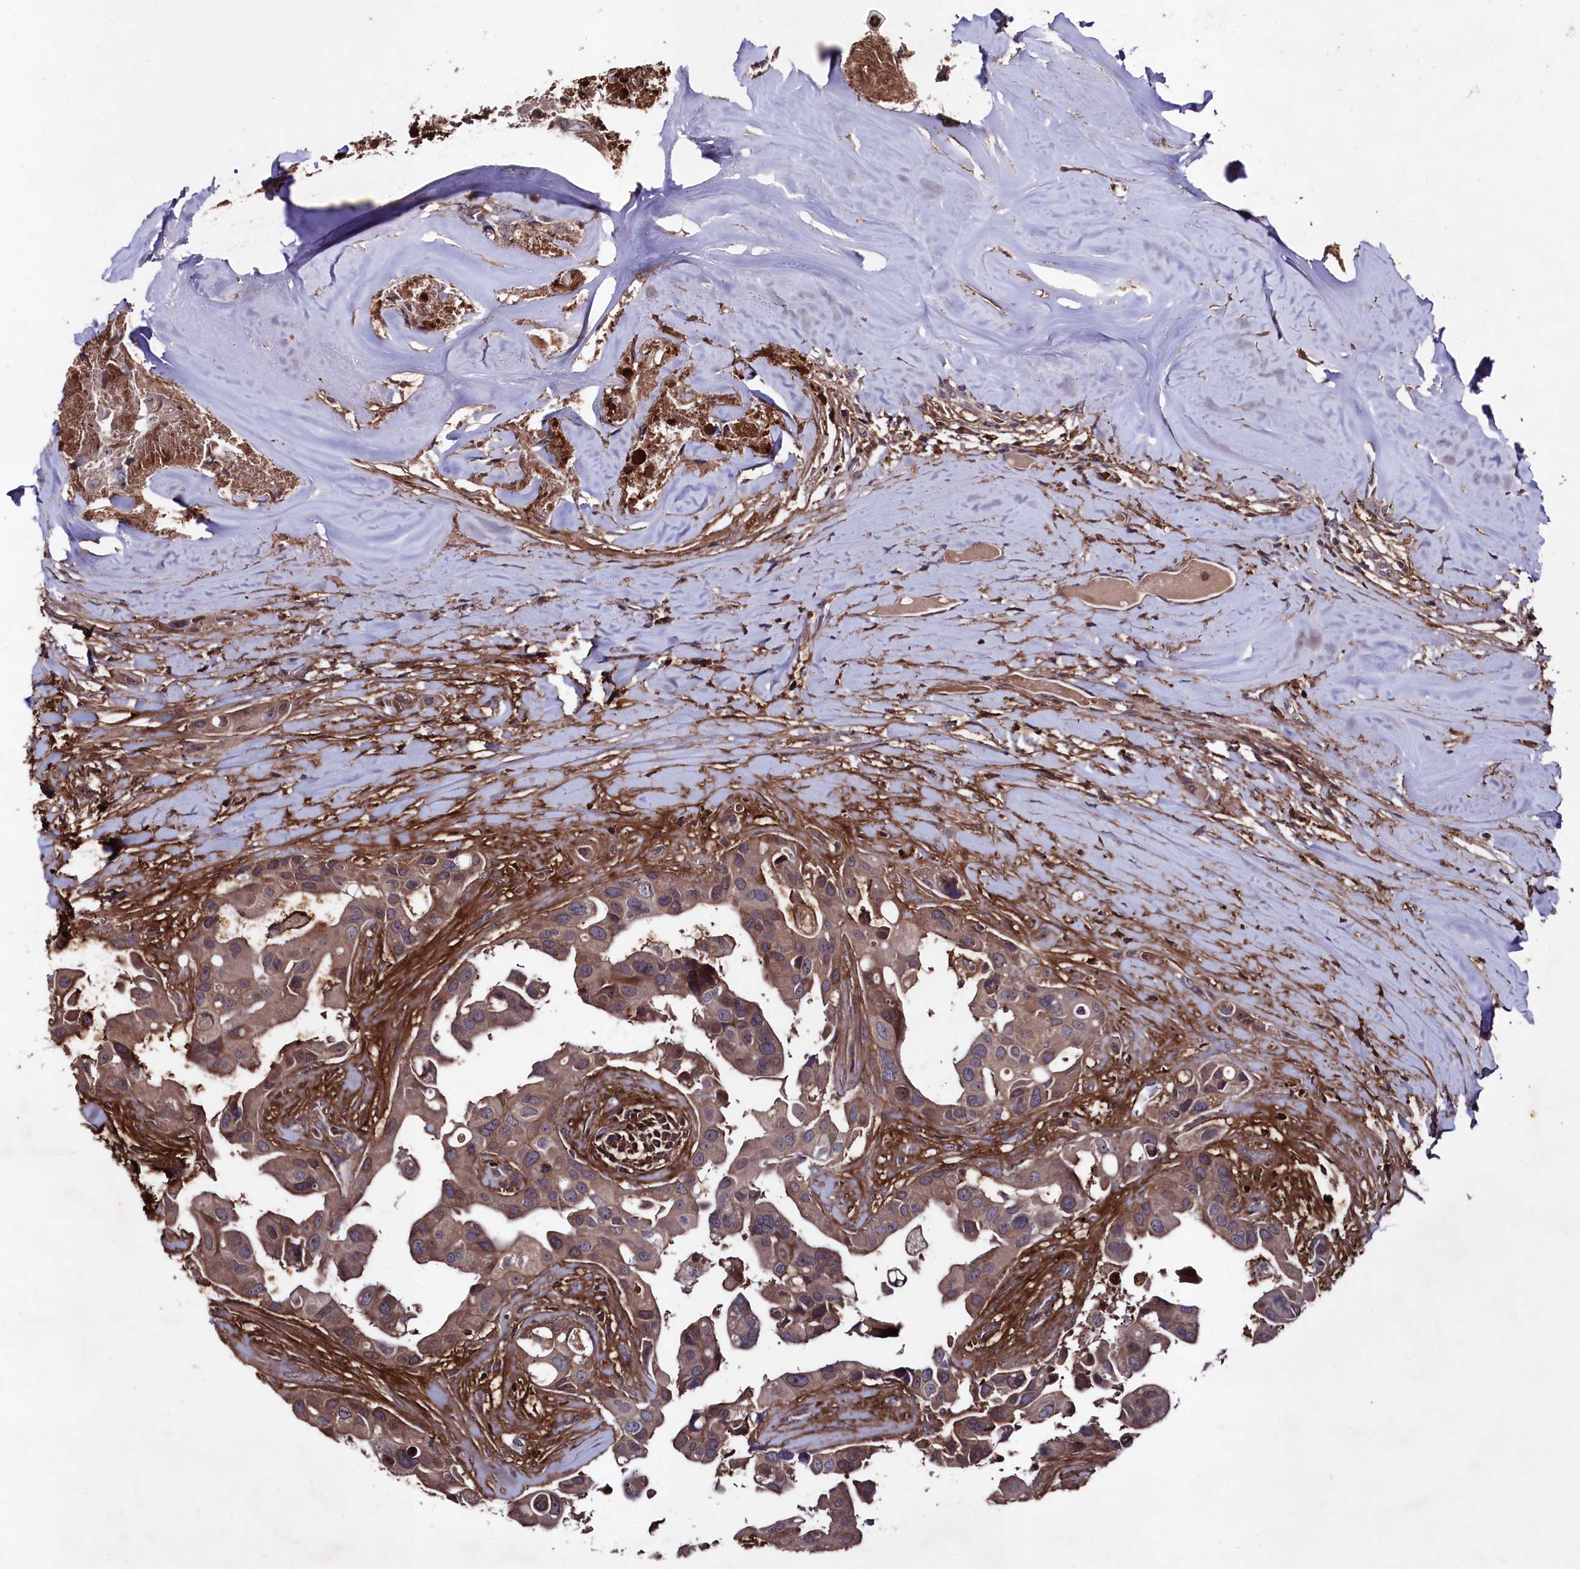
{"staining": {"intensity": "weak", "quantity": ">75%", "location": "cytoplasmic/membranous"}, "tissue": "head and neck cancer", "cell_type": "Tumor cells", "image_type": "cancer", "snomed": [{"axis": "morphology", "description": "Adenocarcinoma, NOS"}, {"axis": "morphology", "description": "Adenocarcinoma, metastatic, NOS"}, {"axis": "topography", "description": "Head-Neck"}], "caption": "Protein staining by immunohistochemistry demonstrates weak cytoplasmic/membranous positivity in approximately >75% of tumor cells in metastatic adenocarcinoma (head and neck).", "gene": "MYO1H", "patient": {"sex": "male", "age": 75}}